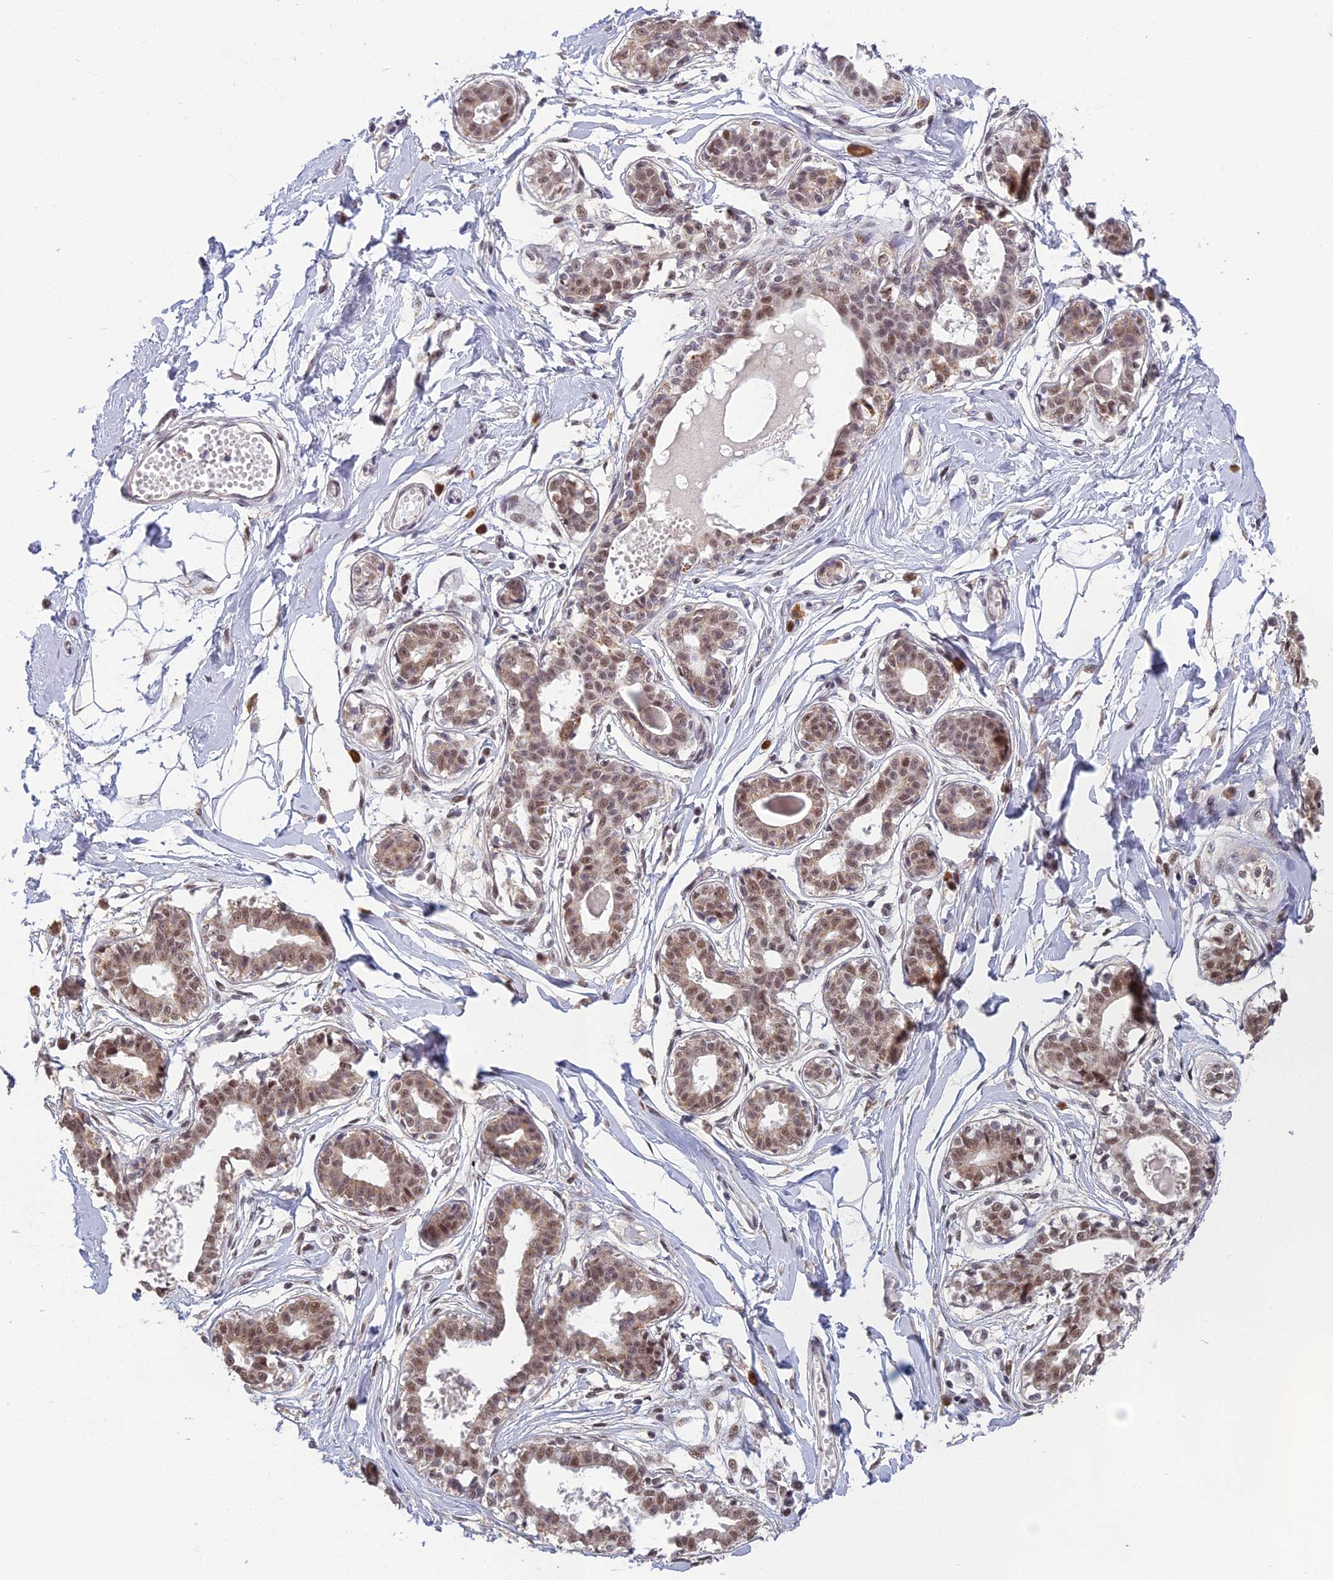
{"staining": {"intensity": "negative", "quantity": "none", "location": "none"}, "tissue": "breast", "cell_type": "Adipocytes", "image_type": "normal", "snomed": [{"axis": "morphology", "description": "Normal tissue, NOS"}, {"axis": "topography", "description": "Breast"}], "caption": "Immunohistochemistry (IHC) of unremarkable breast exhibits no expression in adipocytes.", "gene": "MORF4L1", "patient": {"sex": "female", "age": 45}}